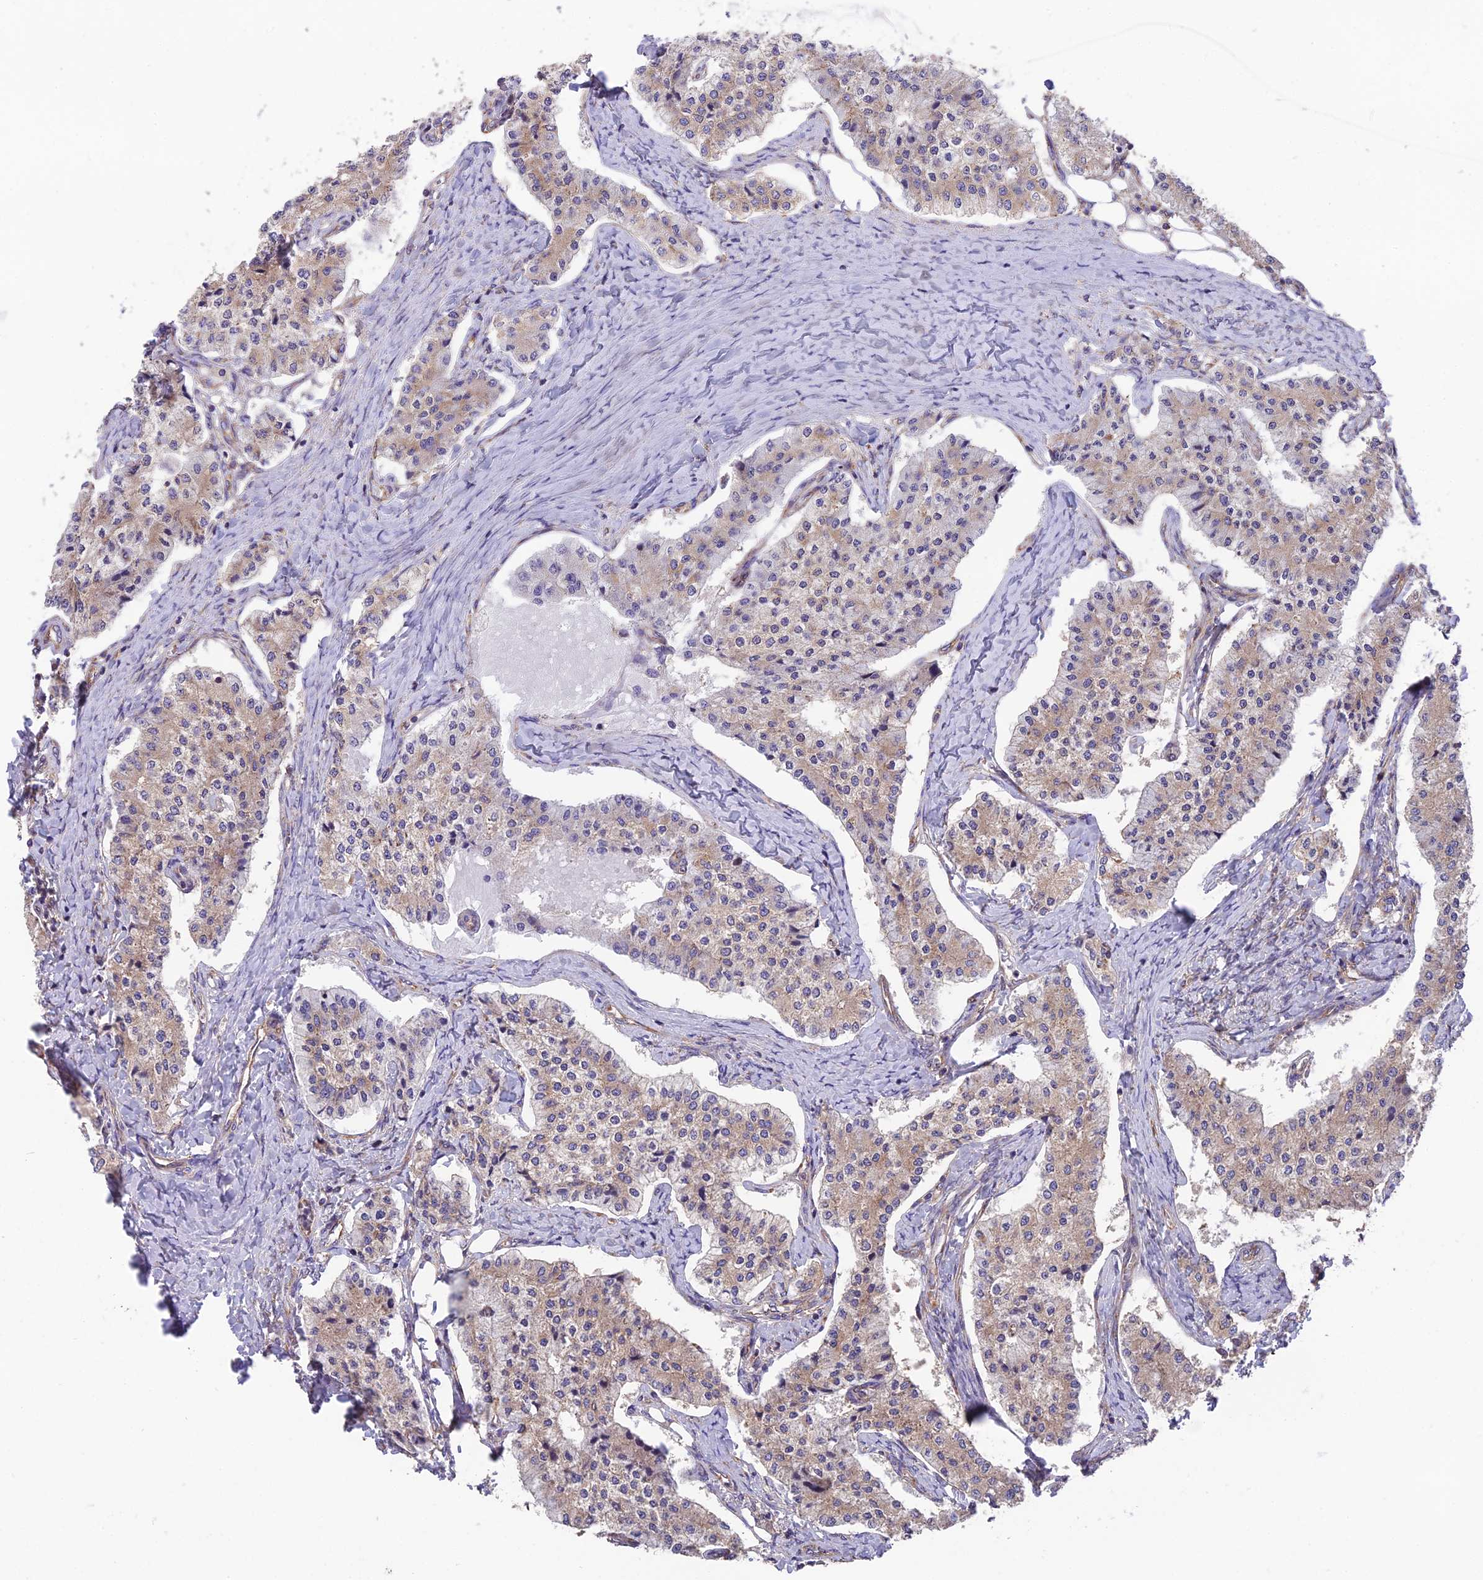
{"staining": {"intensity": "weak", "quantity": ">75%", "location": "cytoplasmic/membranous"}, "tissue": "carcinoid", "cell_type": "Tumor cells", "image_type": "cancer", "snomed": [{"axis": "morphology", "description": "Carcinoid, malignant, NOS"}, {"axis": "topography", "description": "Colon"}], "caption": "This is an image of immunohistochemistry staining of carcinoid, which shows weak positivity in the cytoplasmic/membranous of tumor cells.", "gene": "BLOC1S4", "patient": {"sex": "female", "age": 52}}